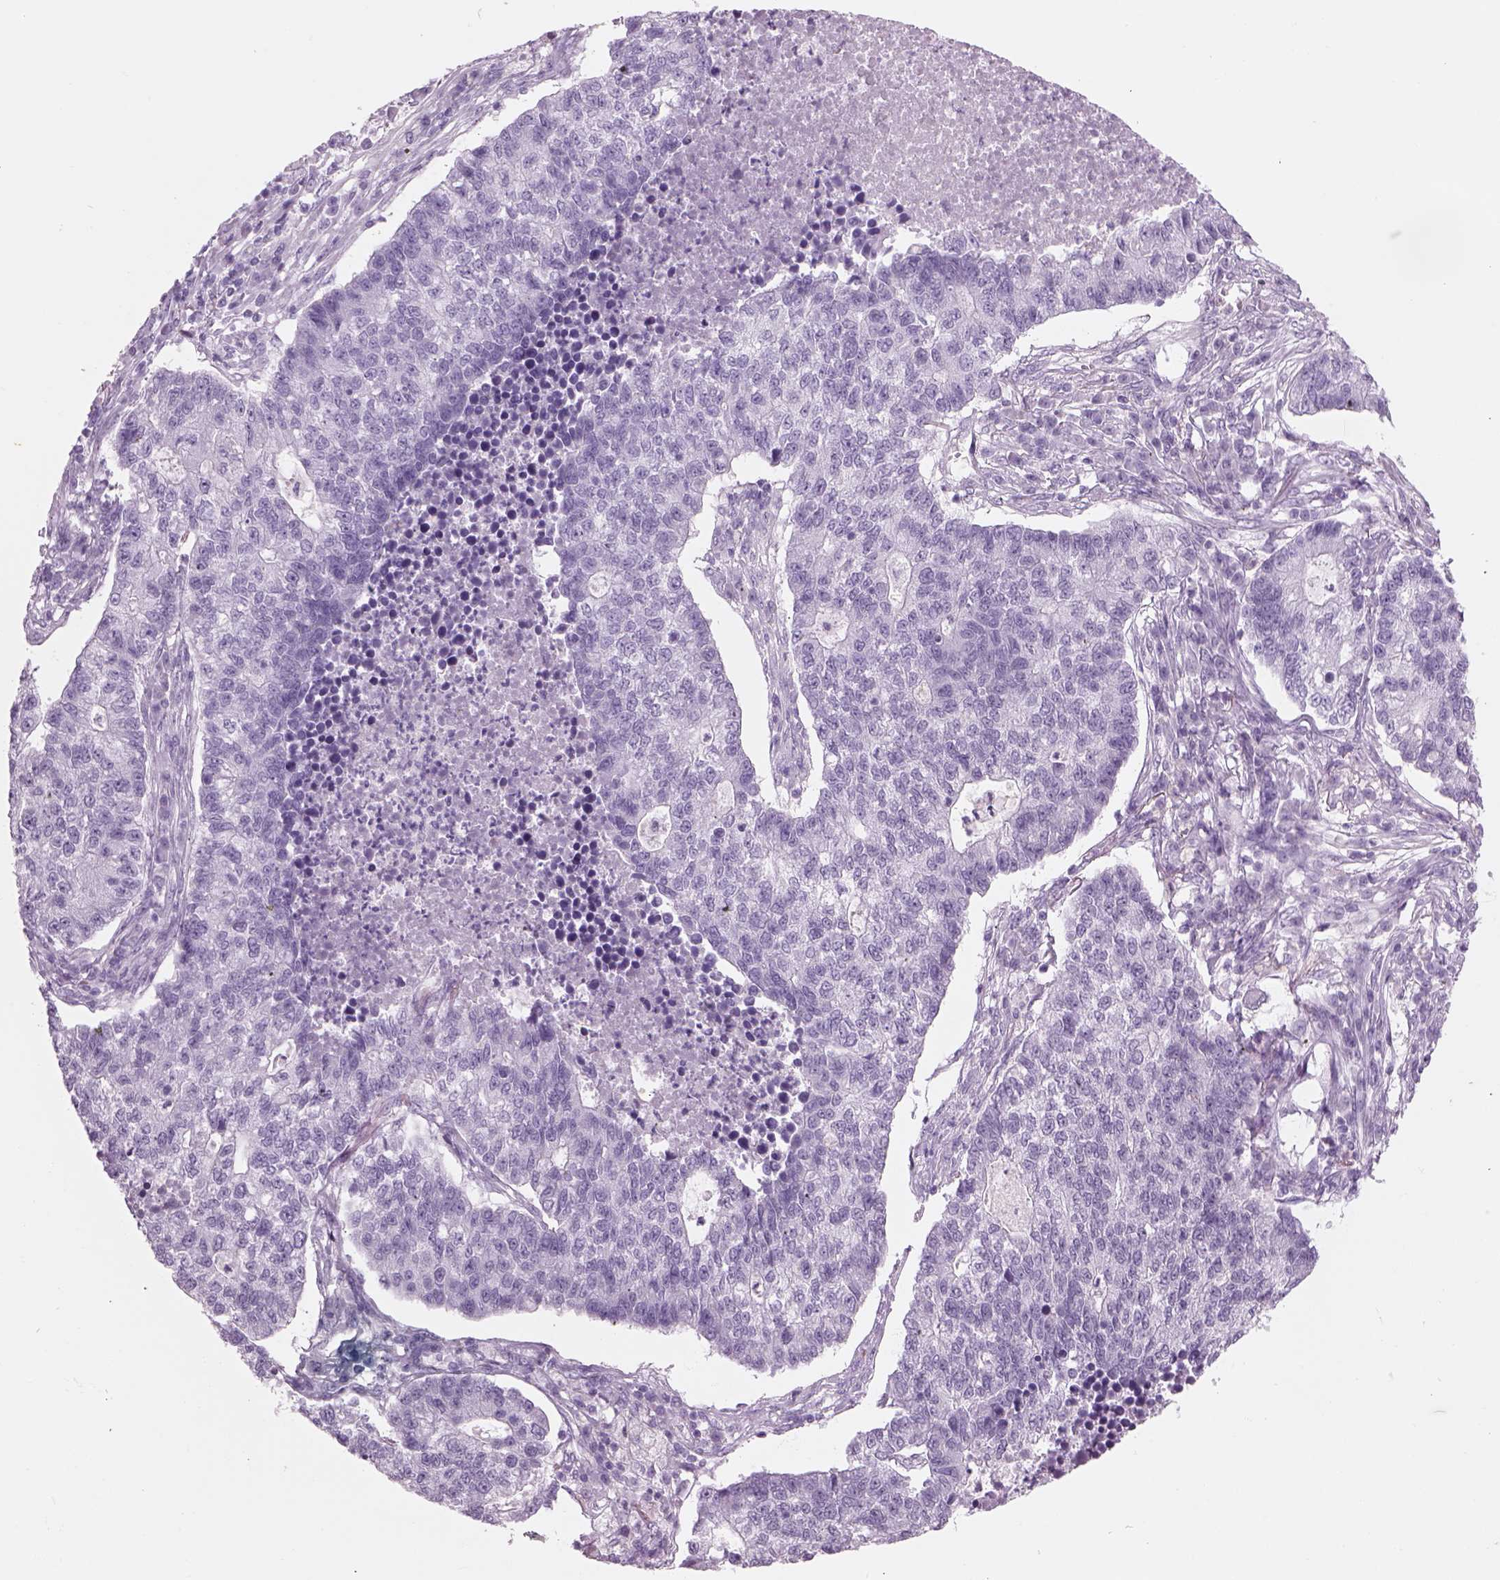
{"staining": {"intensity": "negative", "quantity": "none", "location": "none"}, "tissue": "lung cancer", "cell_type": "Tumor cells", "image_type": "cancer", "snomed": [{"axis": "morphology", "description": "Adenocarcinoma, NOS"}, {"axis": "topography", "description": "Lung"}], "caption": "DAB (3,3'-diaminobenzidine) immunohistochemical staining of adenocarcinoma (lung) shows no significant staining in tumor cells. Nuclei are stained in blue.", "gene": "RHO", "patient": {"sex": "male", "age": 57}}